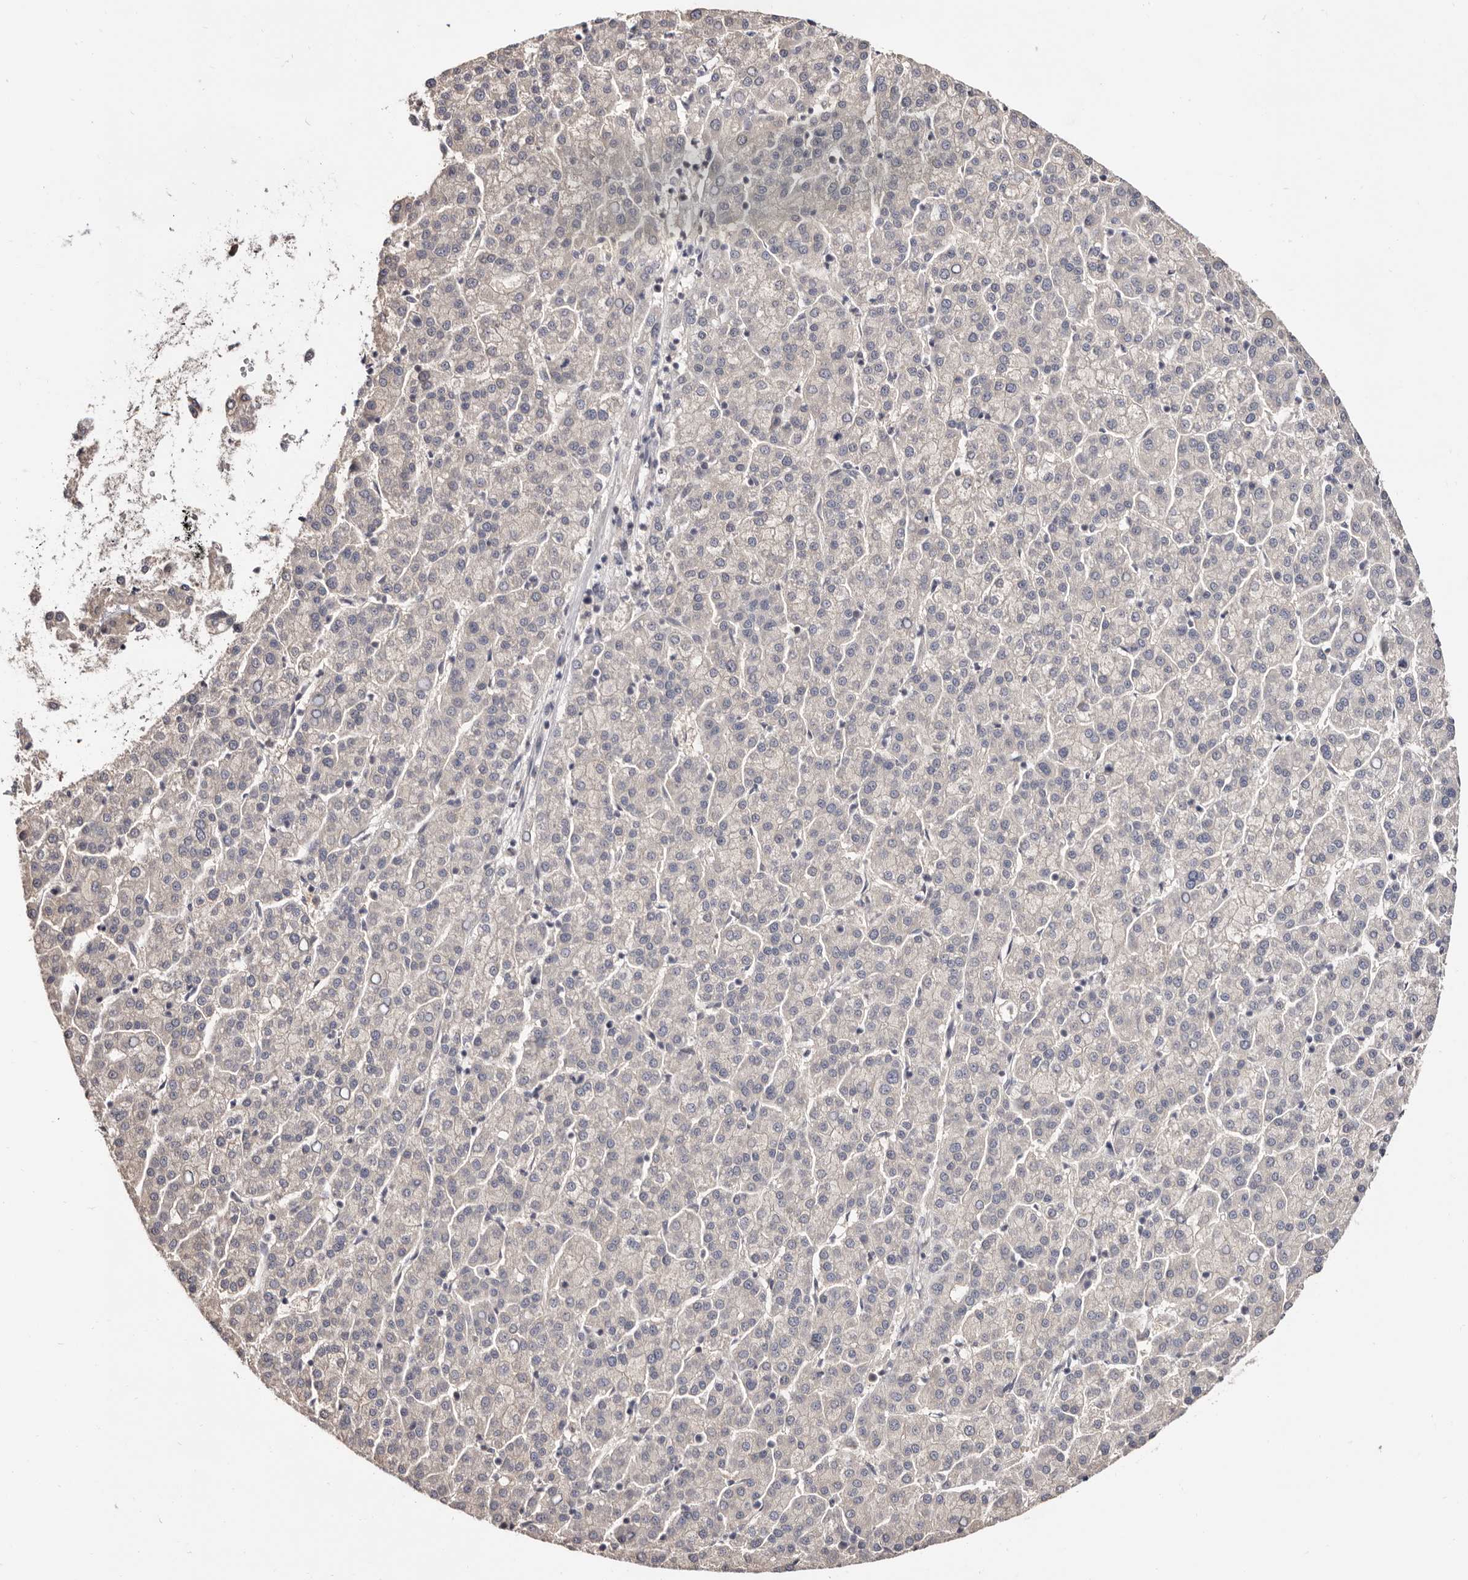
{"staining": {"intensity": "negative", "quantity": "none", "location": "none"}, "tissue": "liver cancer", "cell_type": "Tumor cells", "image_type": "cancer", "snomed": [{"axis": "morphology", "description": "Carcinoma, Hepatocellular, NOS"}, {"axis": "topography", "description": "Liver"}], "caption": "This histopathology image is of liver cancer stained with immunohistochemistry to label a protein in brown with the nuclei are counter-stained blue. There is no expression in tumor cells.", "gene": "DOP1A", "patient": {"sex": "female", "age": 58}}